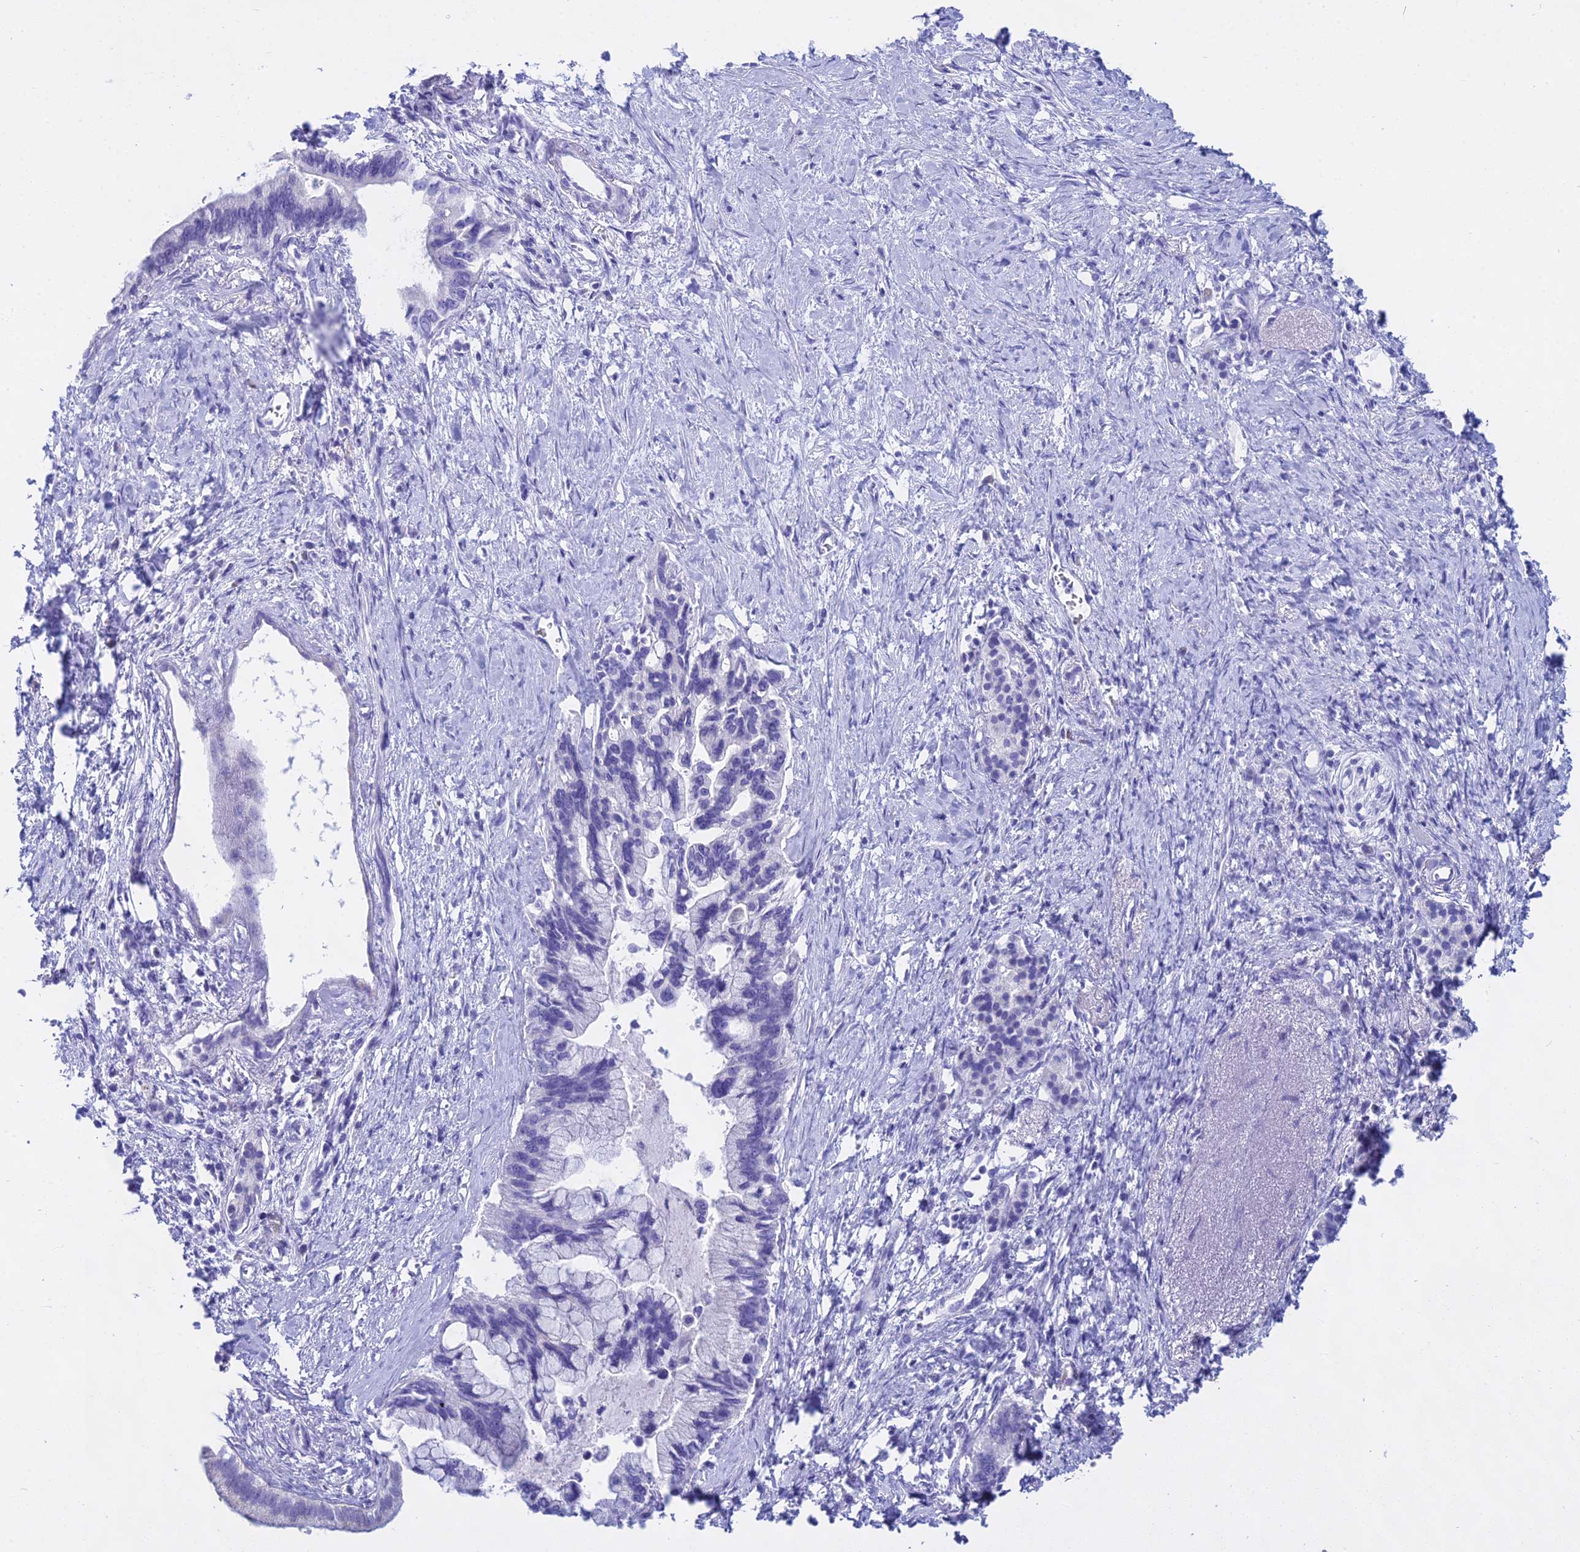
{"staining": {"intensity": "negative", "quantity": "none", "location": "none"}, "tissue": "pancreatic cancer", "cell_type": "Tumor cells", "image_type": "cancer", "snomed": [{"axis": "morphology", "description": "Adenocarcinoma, NOS"}, {"axis": "topography", "description": "Pancreas"}], "caption": "High magnification brightfield microscopy of pancreatic adenocarcinoma stained with DAB (brown) and counterstained with hematoxylin (blue): tumor cells show no significant positivity.", "gene": "CGB2", "patient": {"sex": "female", "age": 83}}